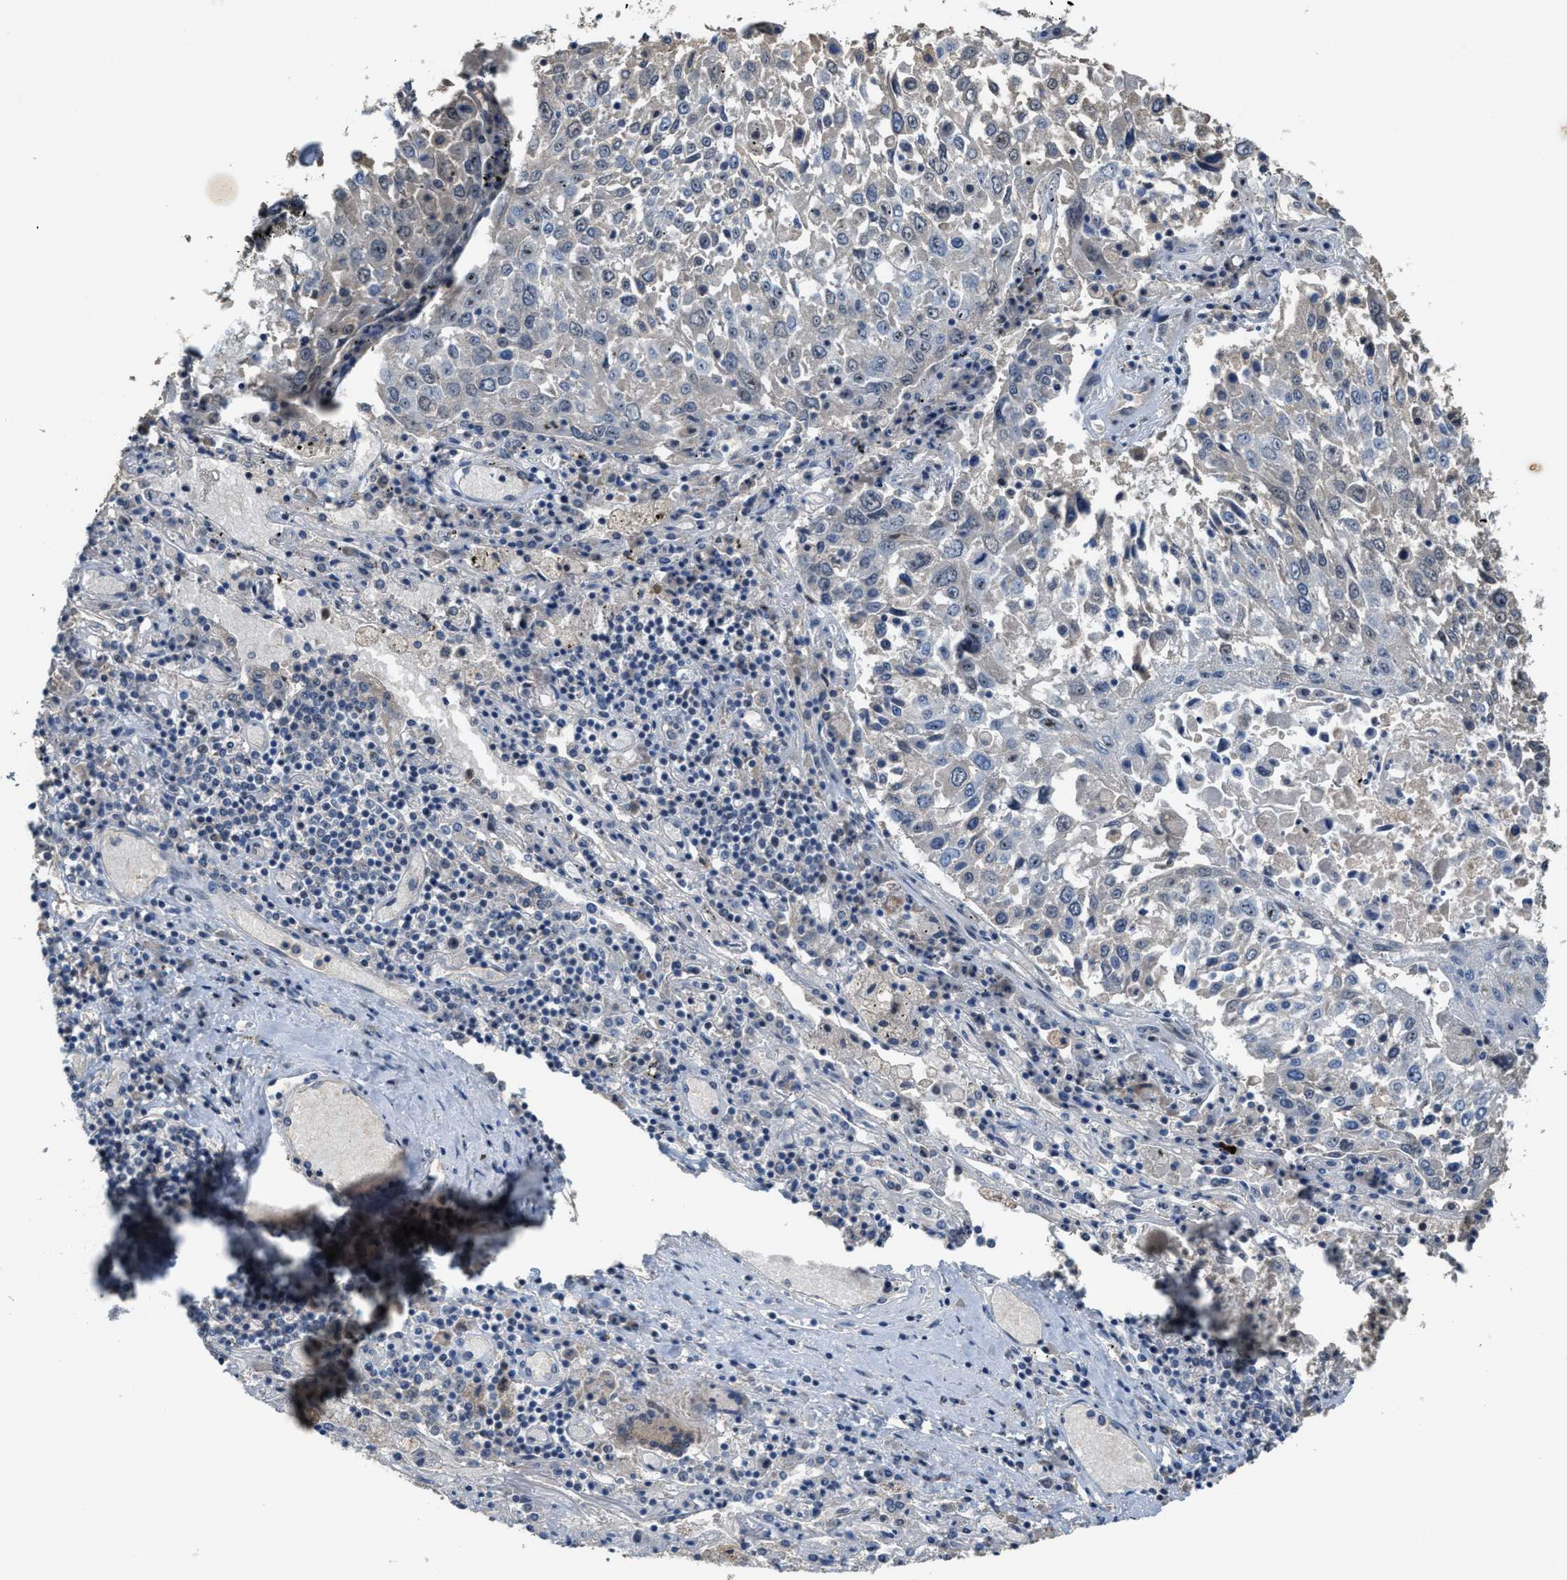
{"staining": {"intensity": "negative", "quantity": "none", "location": "none"}, "tissue": "lung cancer", "cell_type": "Tumor cells", "image_type": "cancer", "snomed": [{"axis": "morphology", "description": "Squamous cell carcinoma, NOS"}, {"axis": "topography", "description": "Lung"}], "caption": "An immunohistochemistry (IHC) image of lung cancer (squamous cell carcinoma) is shown. There is no staining in tumor cells of lung cancer (squamous cell carcinoma).", "gene": "ZNF783", "patient": {"sex": "male", "age": 65}}